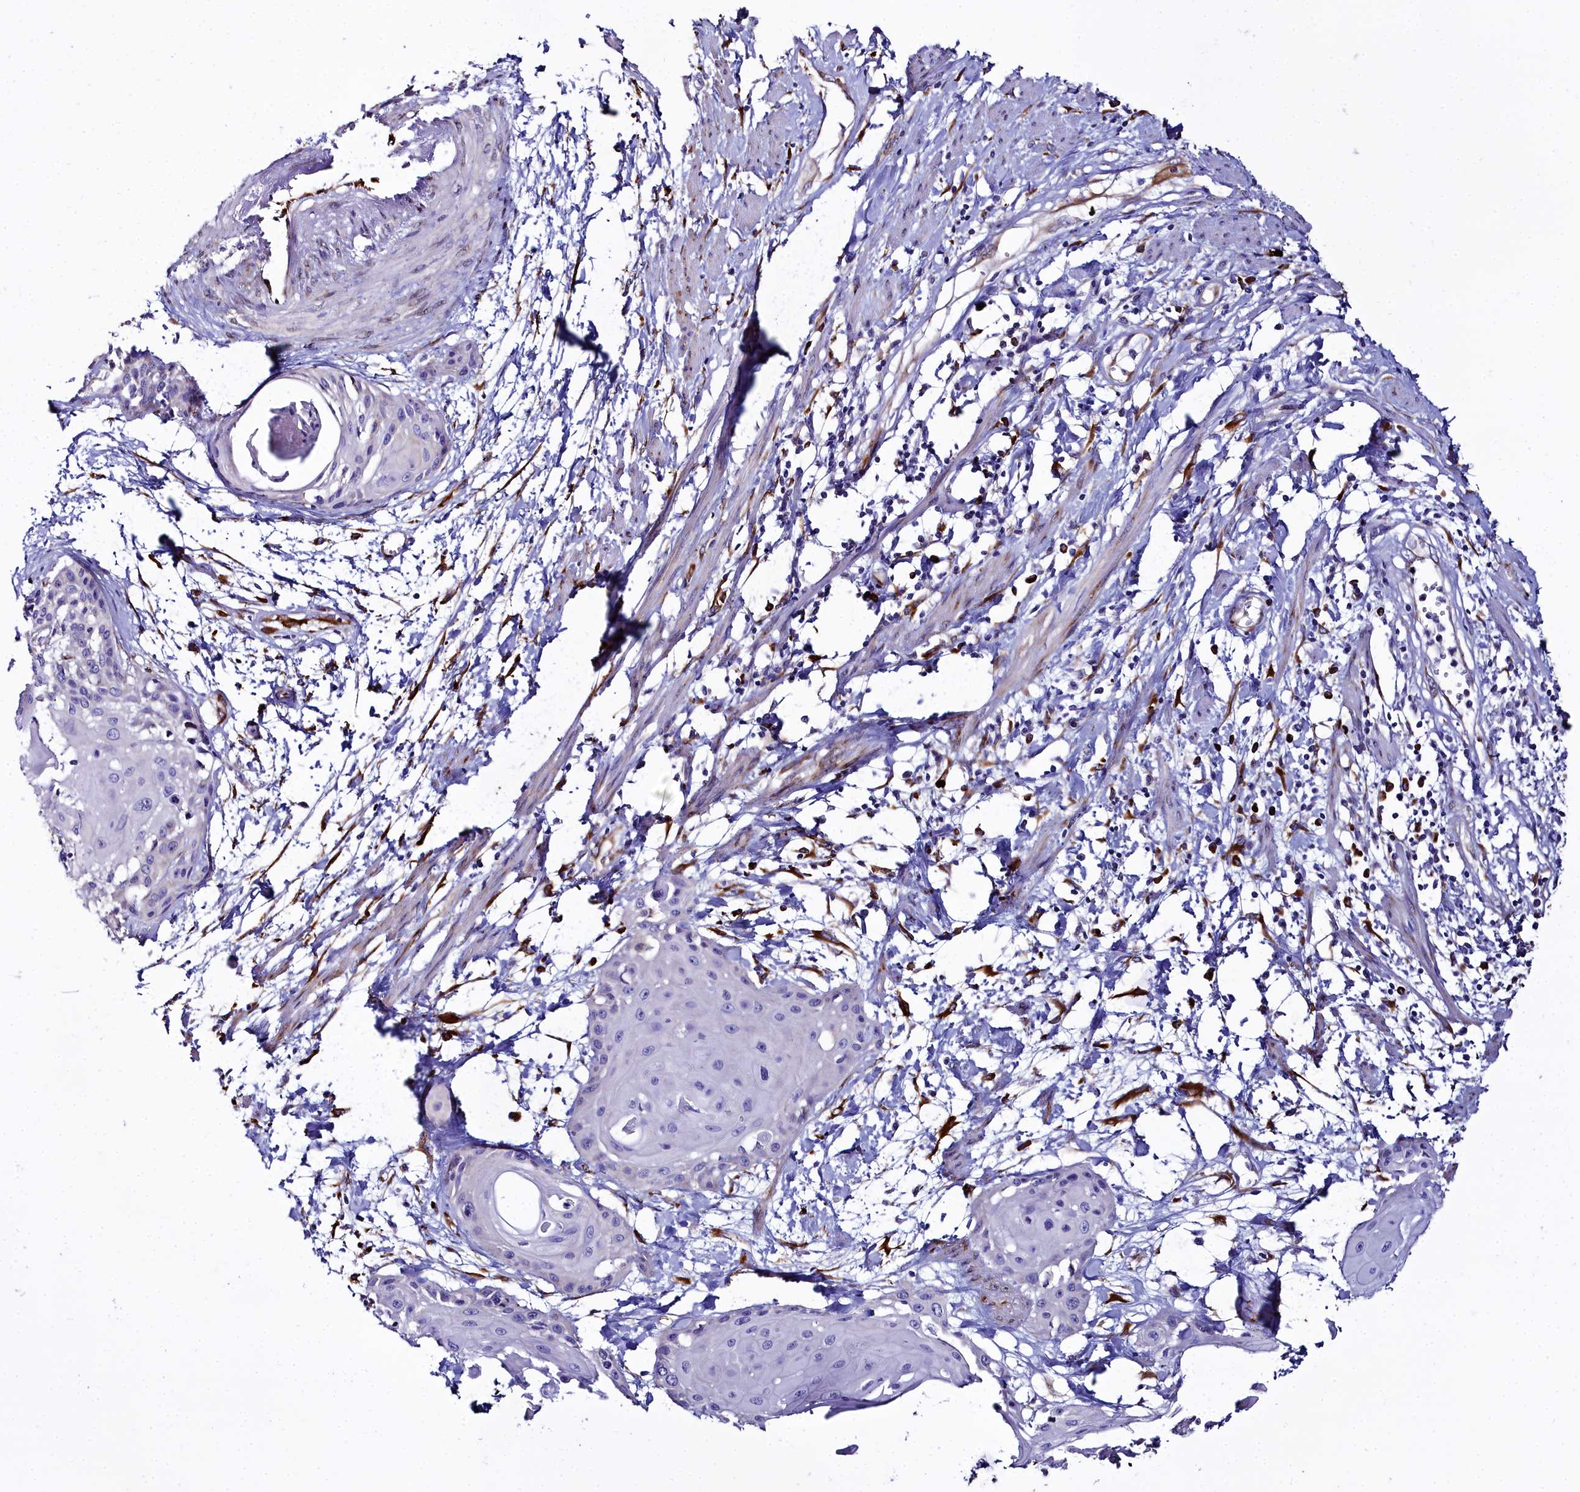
{"staining": {"intensity": "negative", "quantity": "none", "location": "none"}, "tissue": "cervical cancer", "cell_type": "Tumor cells", "image_type": "cancer", "snomed": [{"axis": "morphology", "description": "Squamous cell carcinoma, NOS"}, {"axis": "topography", "description": "Cervix"}], "caption": "This is an immunohistochemistry micrograph of cervical squamous cell carcinoma. There is no staining in tumor cells.", "gene": "TXNDC5", "patient": {"sex": "female", "age": 57}}